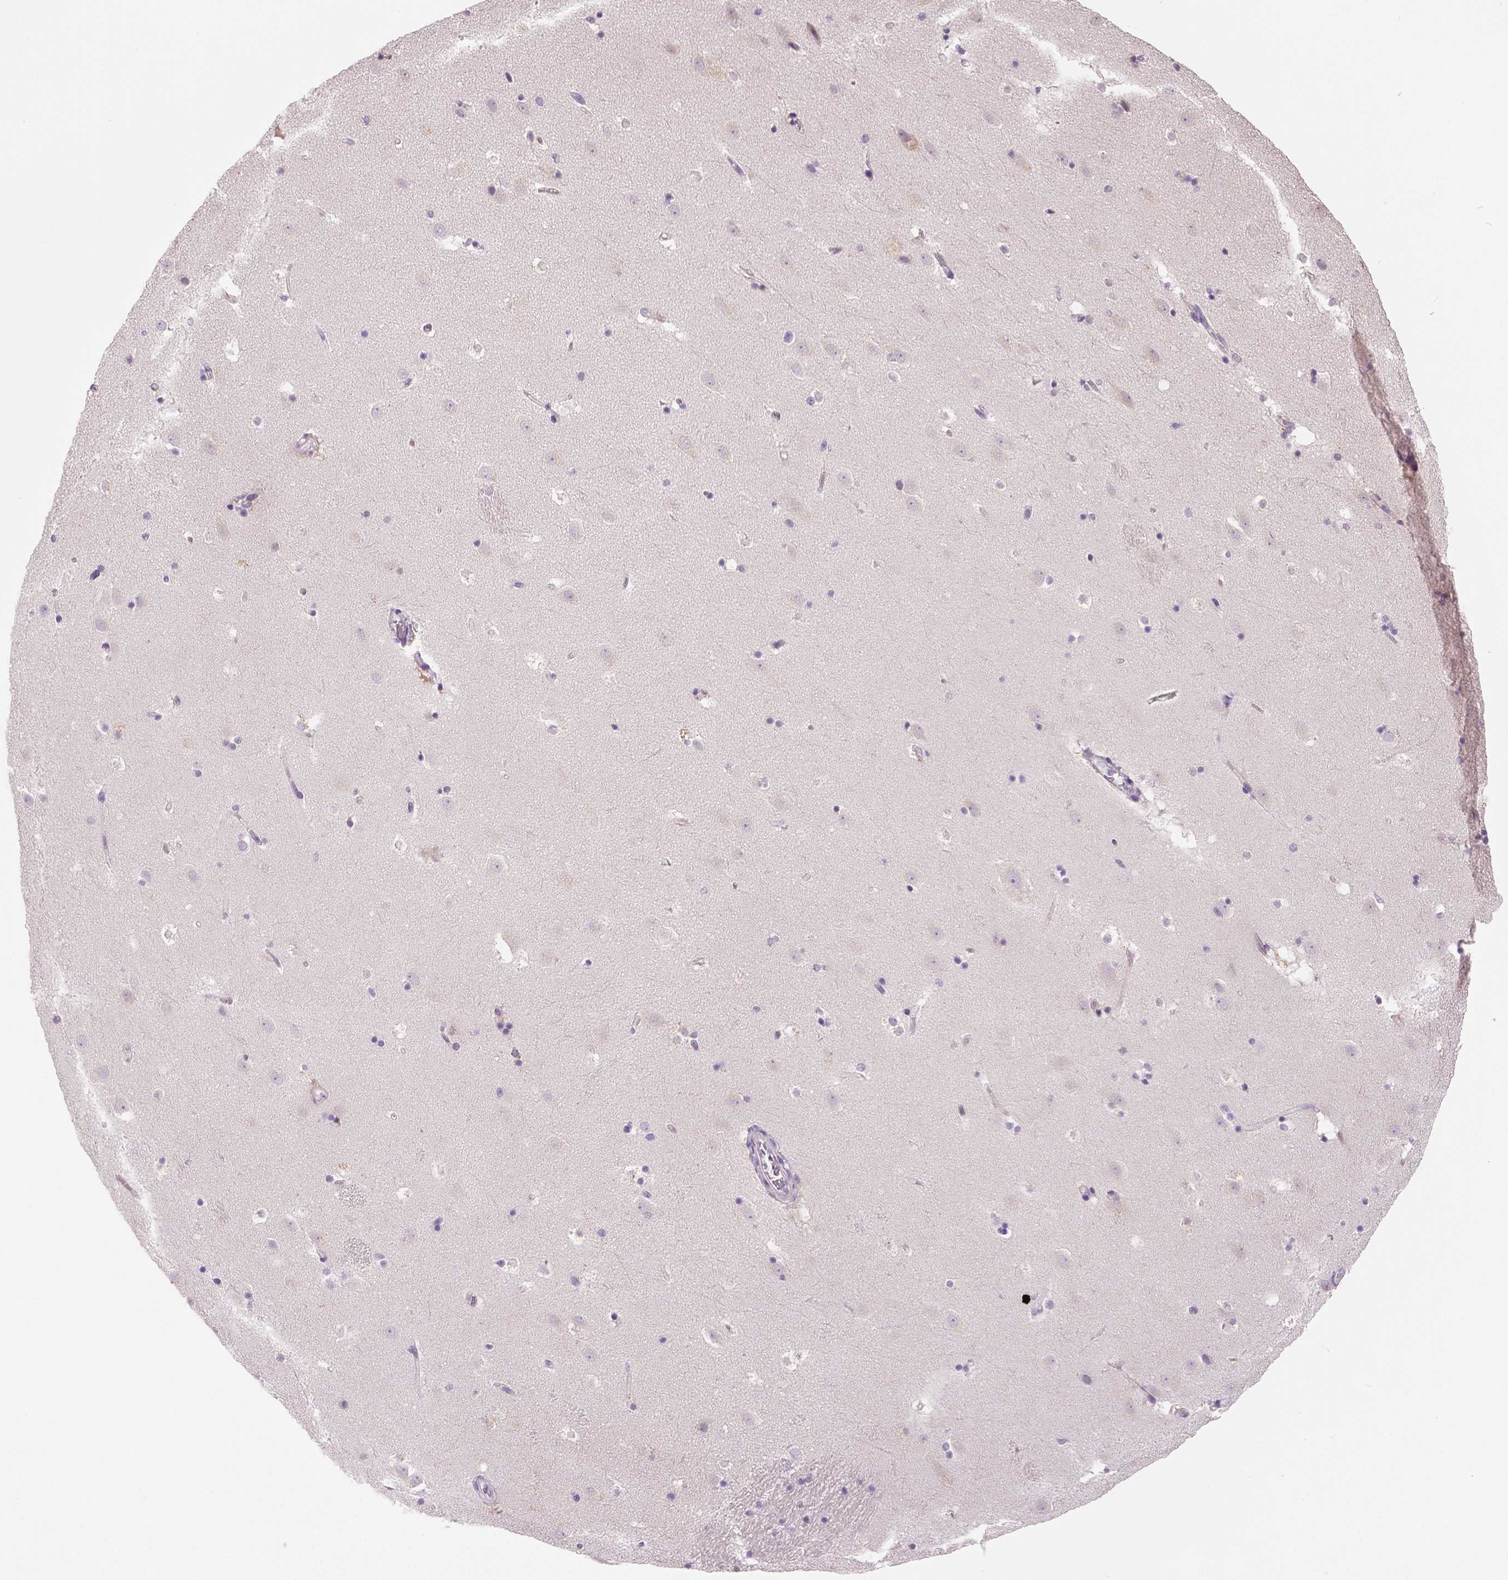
{"staining": {"intensity": "negative", "quantity": "none", "location": "none"}, "tissue": "caudate", "cell_type": "Glial cells", "image_type": "normal", "snomed": [{"axis": "morphology", "description": "Normal tissue, NOS"}, {"axis": "topography", "description": "Lateral ventricle wall"}], "caption": "There is no significant staining in glial cells of caudate. Nuclei are stained in blue.", "gene": "DNAH12", "patient": {"sex": "male", "age": 37}}